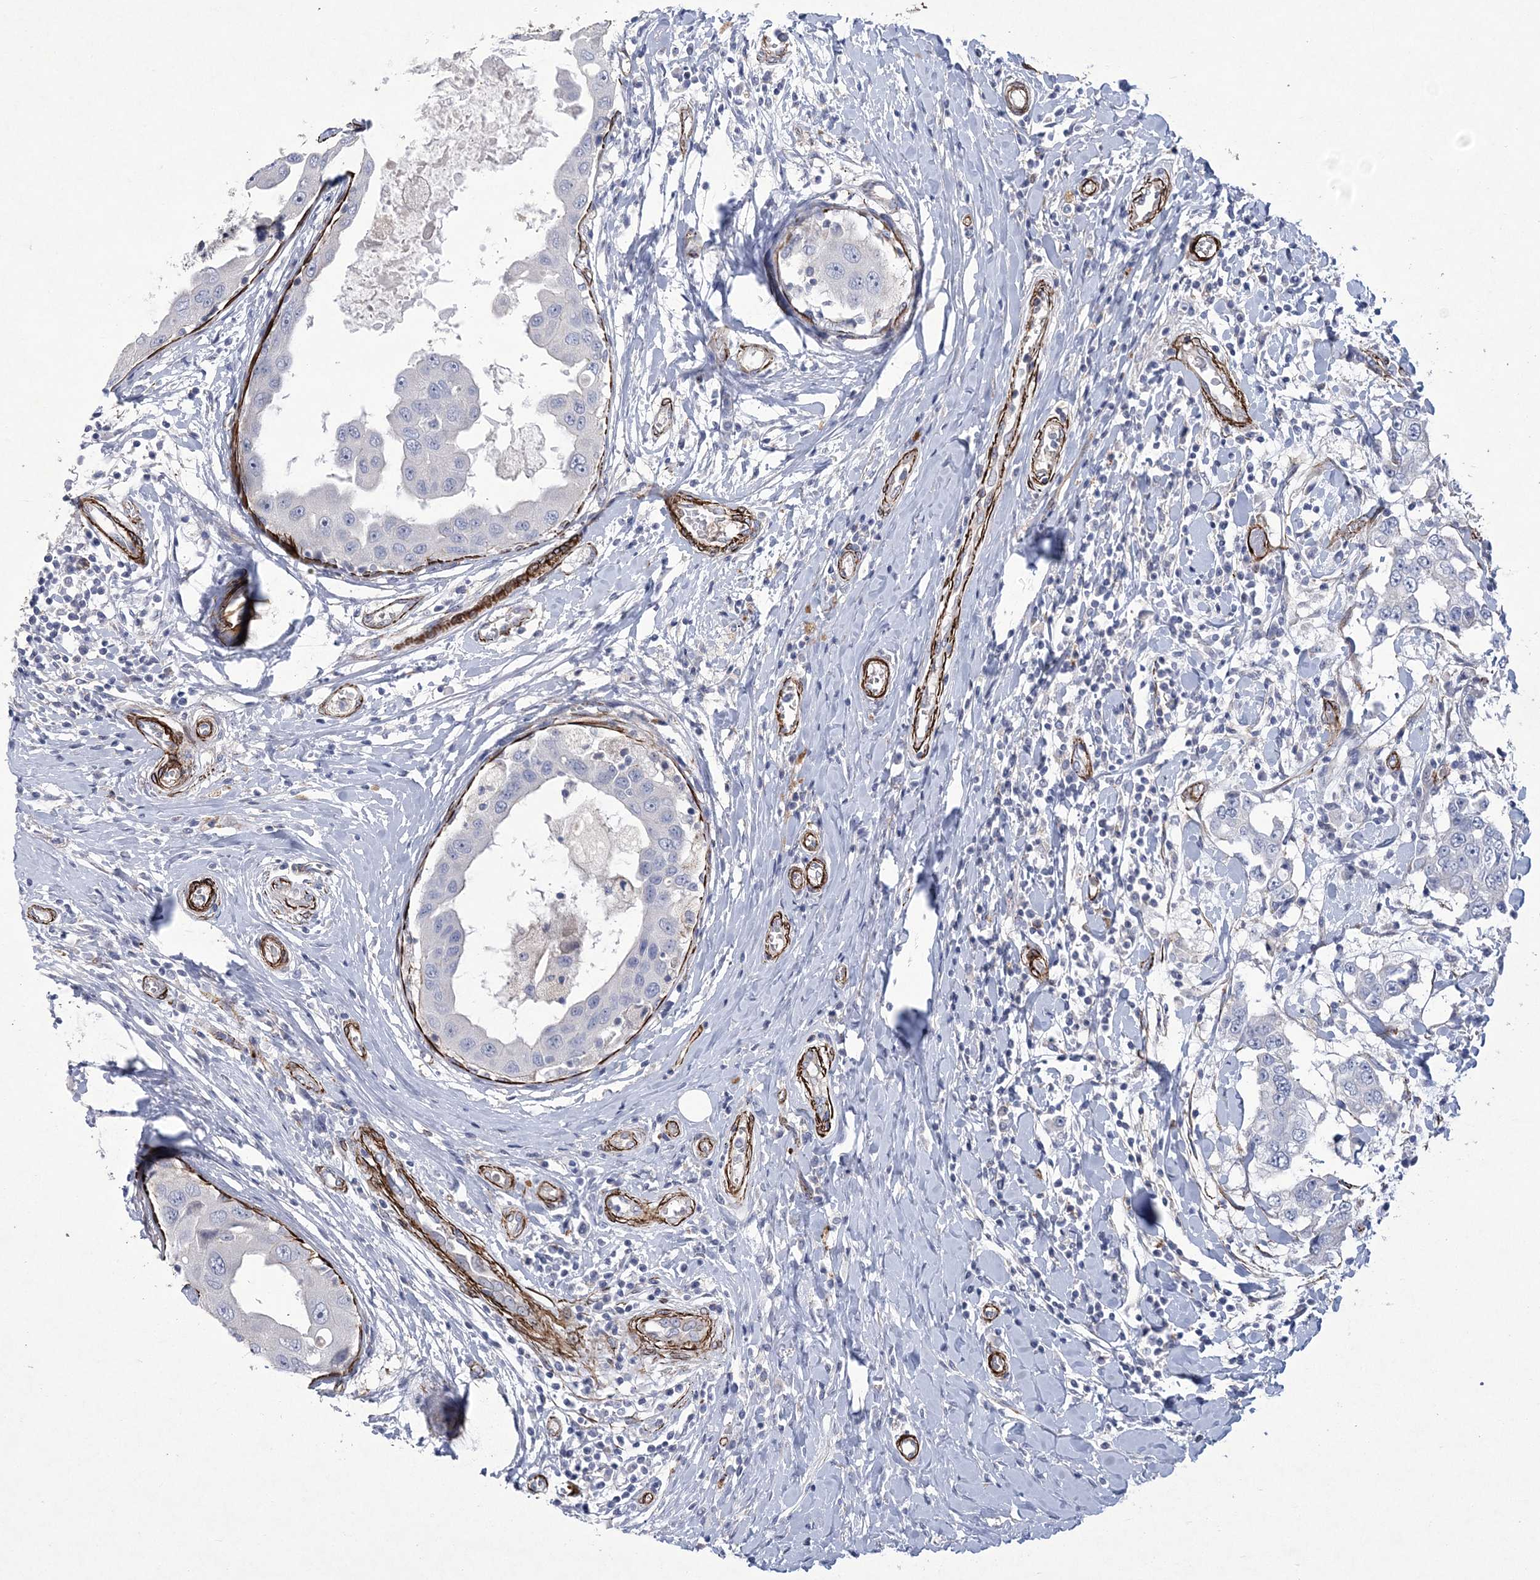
{"staining": {"intensity": "negative", "quantity": "none", "location": "none"}, "tissue": "breast cancer", "cell_type": "Tumor cells", "image_type": "cancer", "snomed": [{"axis": "morphology", "description": "Duct carcinoma"}, {"axis": "topography", "description": "Breast"}], "caption": "IHC image of infiltrating ductal carcinoma (breast) stained for a protein (brown), which shows no positivity in tumor cells.", "gene": "ARSJ", "patient": {"sex": "female", "age": 27}}